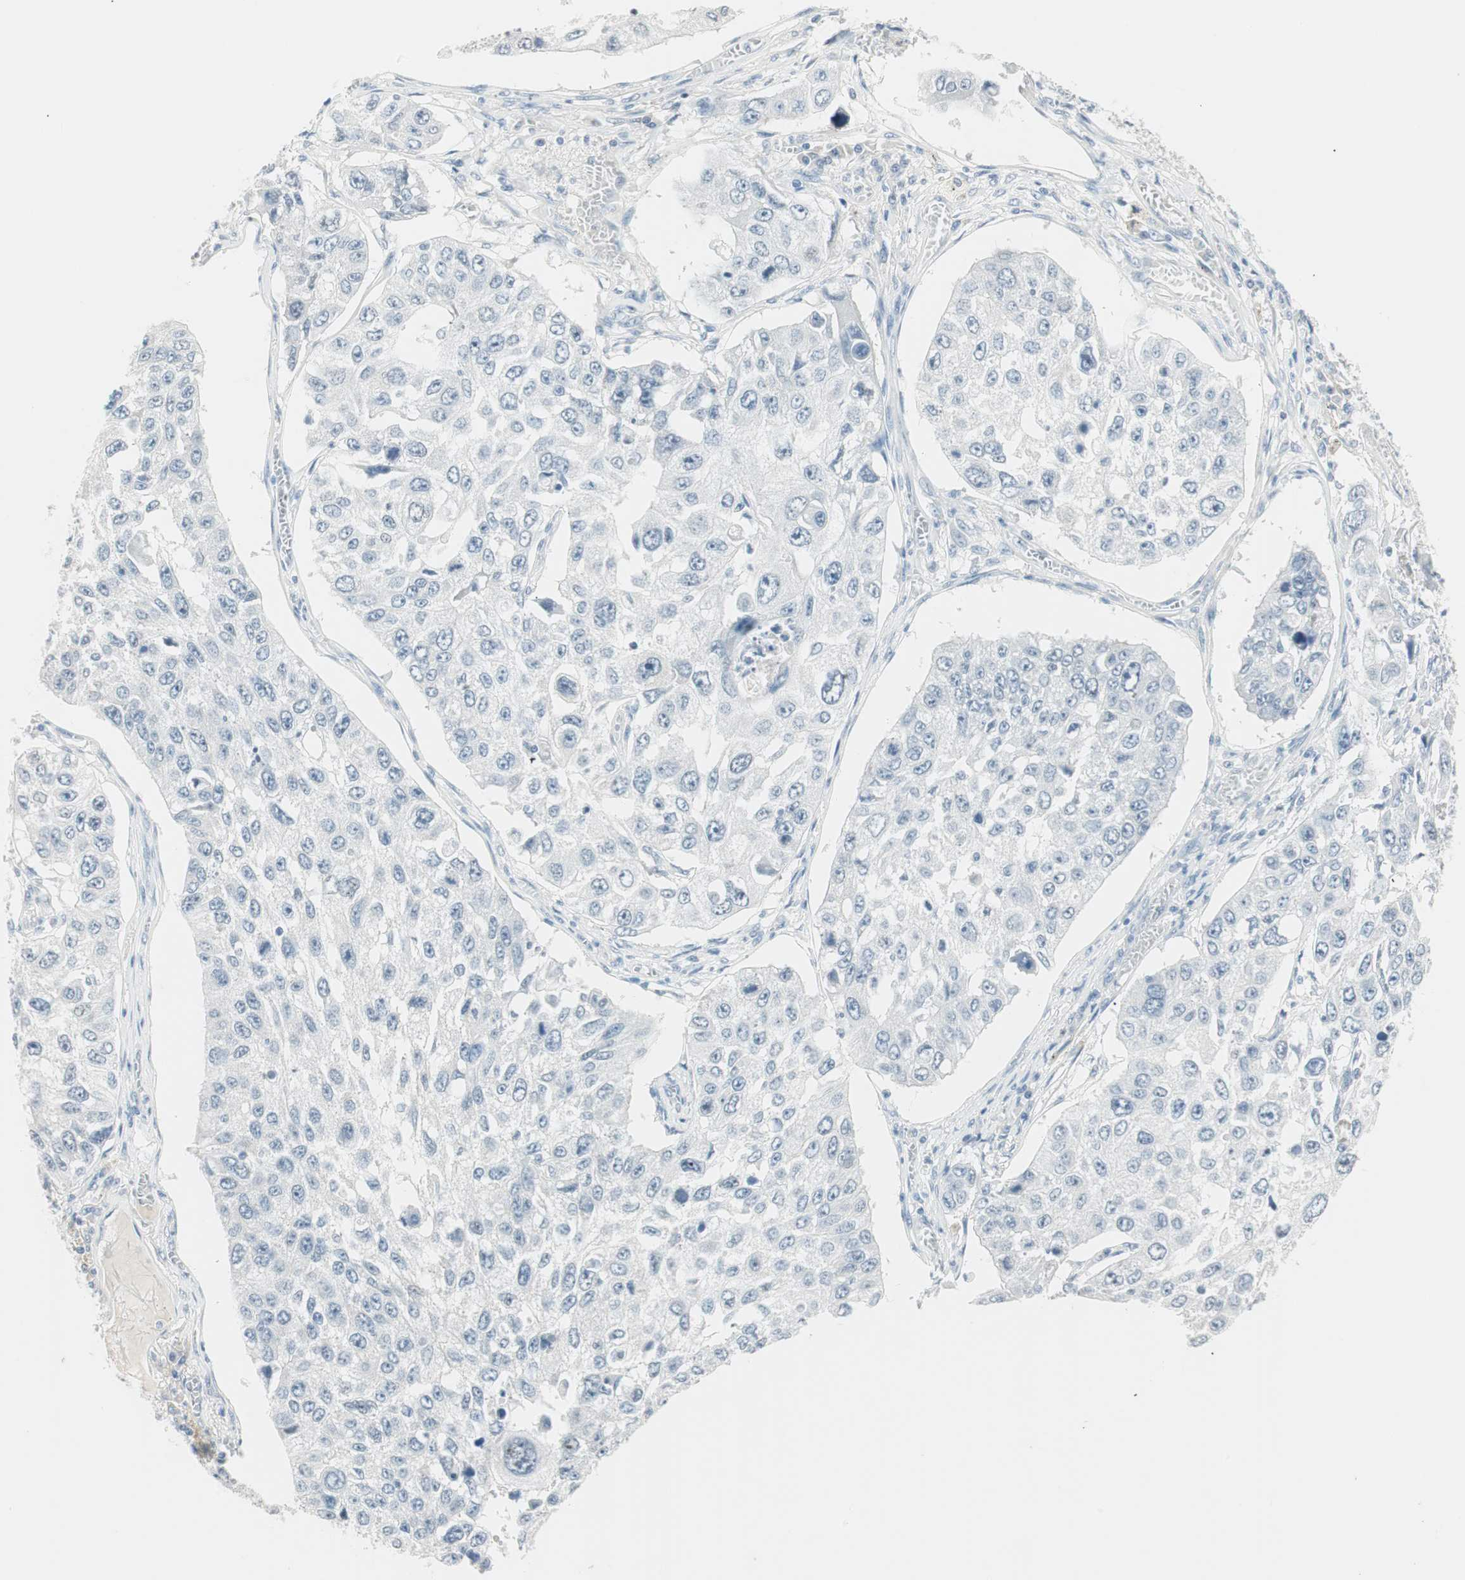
{"staining": {"intensity": "negative", "quantity": "none", "location": "none"}, "tissue": "lung cancer", "cell_type": "Tumor cells", "image_type": "cancer", "snomed": [{"axis": "morphology", "description": "Squamous cell carcinoma, NOS"}, {"axis": "topography", "description": "Lung"}], "caption": "Micrograph shows no protein expression in tumor cells of lung cancer tissue.", "gene": "HOXB13", "patient": {"sex": "male", "age": 71}}